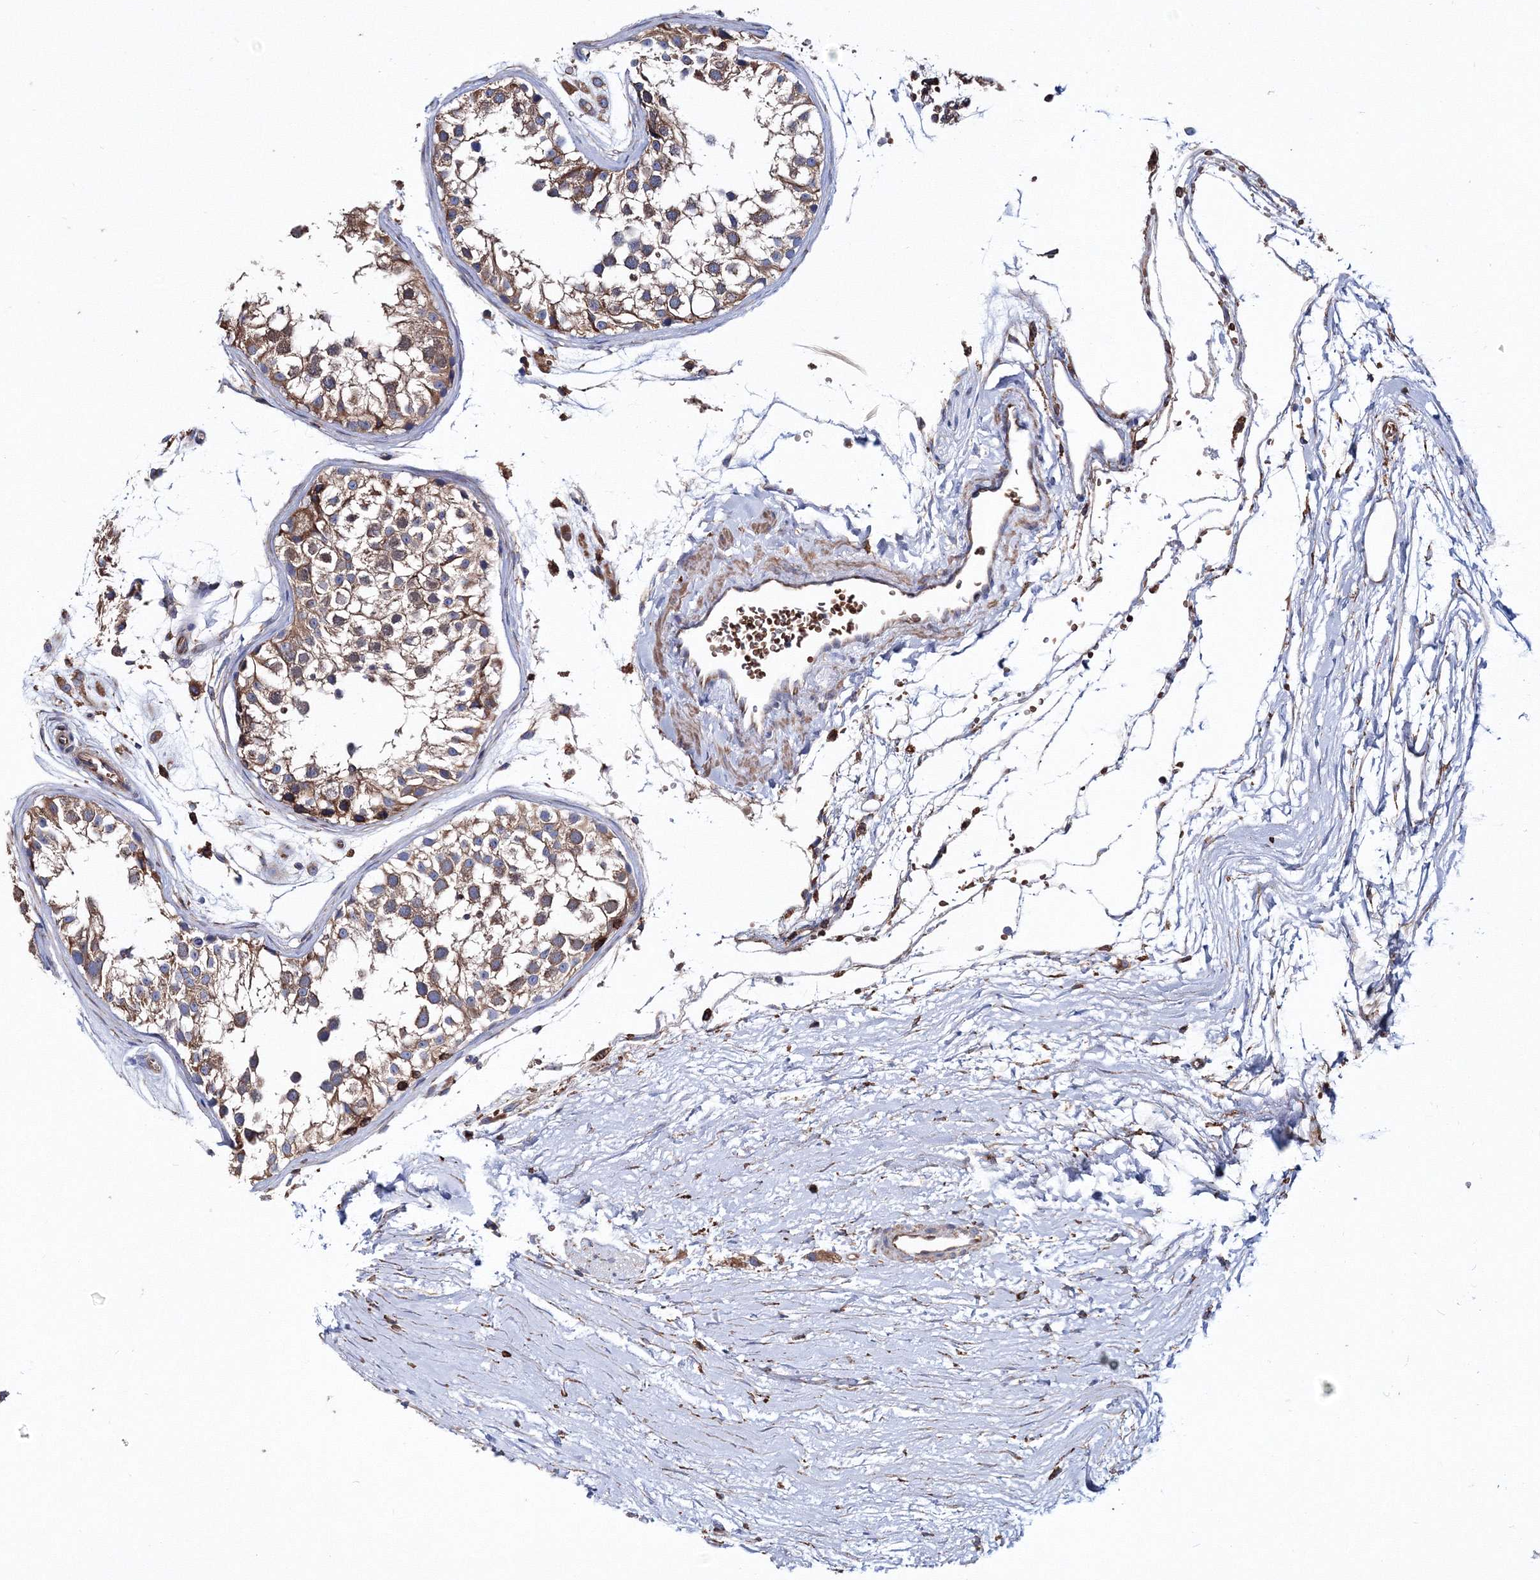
{"staining": {"intensity": "moderate", "quantity": ">75%", "location": "cytoplasmic/membranous"}, "tissue": "testis", "cell_type": "Cells in seminiferous ducts", "image_type": "normal", "snomed": [{"axis": "morphology", "description": "Normal tissue, NOS"}, {"axis": "morphology", "description": "Adenocarcinoma, metastatic, NOS"}, {"axis": "topography", "description": "Testis"}], "caption": "A high-resolution photomicrograph shows immunohistochemistry staining of normal testis, which demonstrates moderate cytoplasmic/membranous staining in approximately >75% of cells in seminiferous ducts.", "gene": "VPS8", "patient": {"sex": "male", "age": 26}}